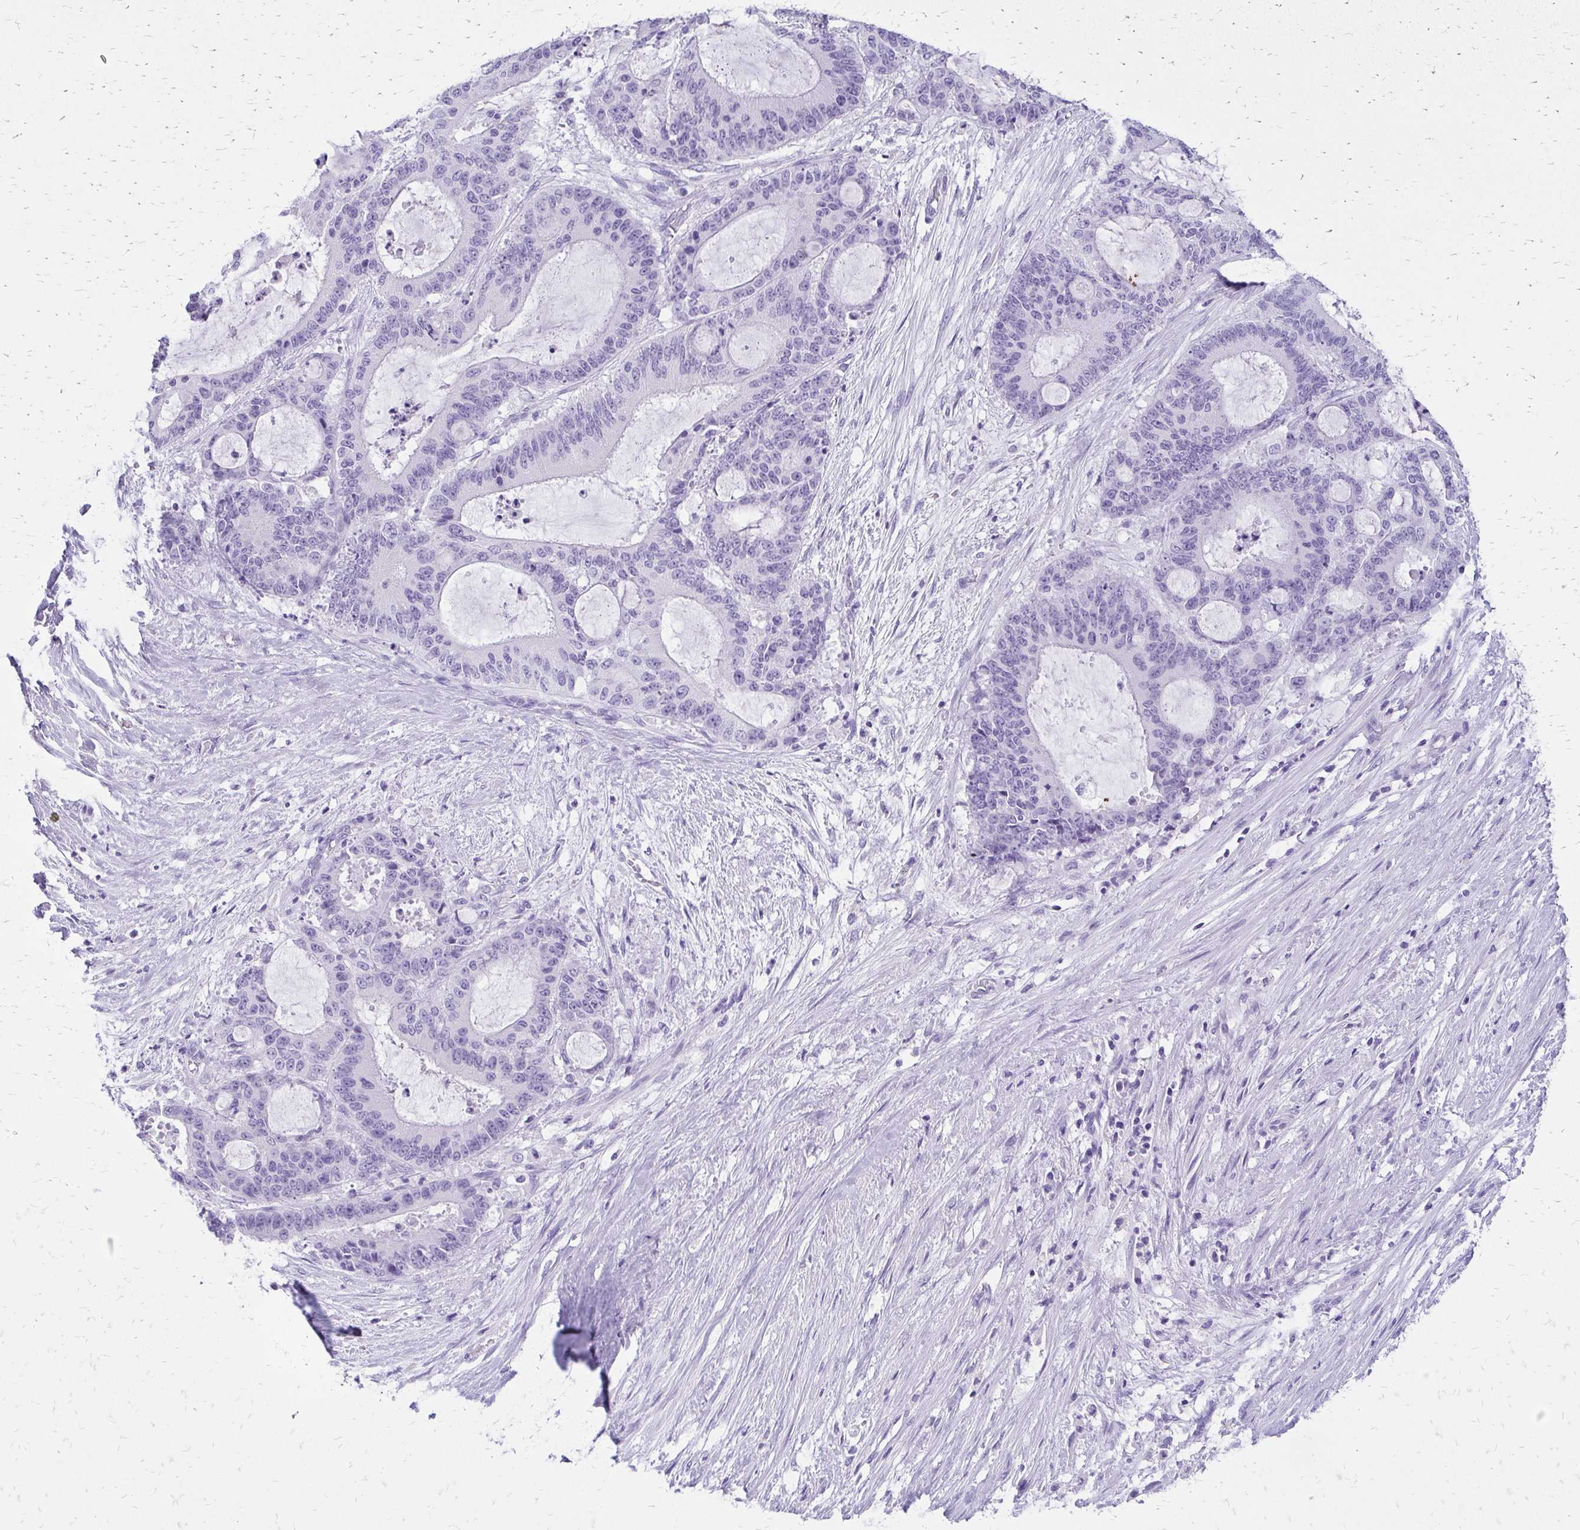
{"staining": {"intensity": "negative", "quantity": "none", "location": "none"}, "tissue": "liver cancer", "cell_type": "Tumor cells", "image_type": "cancer", "snomed": [{"axis": "morphology", "description": "Normal tissue, NOS"}, {"axis": "morphology", "description": "Cholangiocarcinoma"}, {"axis": "topography", "description": "Liver"}, {"axis": "topography", "description": "Peripheral nerve tissue"}], "caption": "A histopathology image of liver cholangiocarcinoma stained for a protein reveals no brown staining in tumor cells.", "gene": "SLC32A1", "patient": {"sex": "female", "age": 73}}